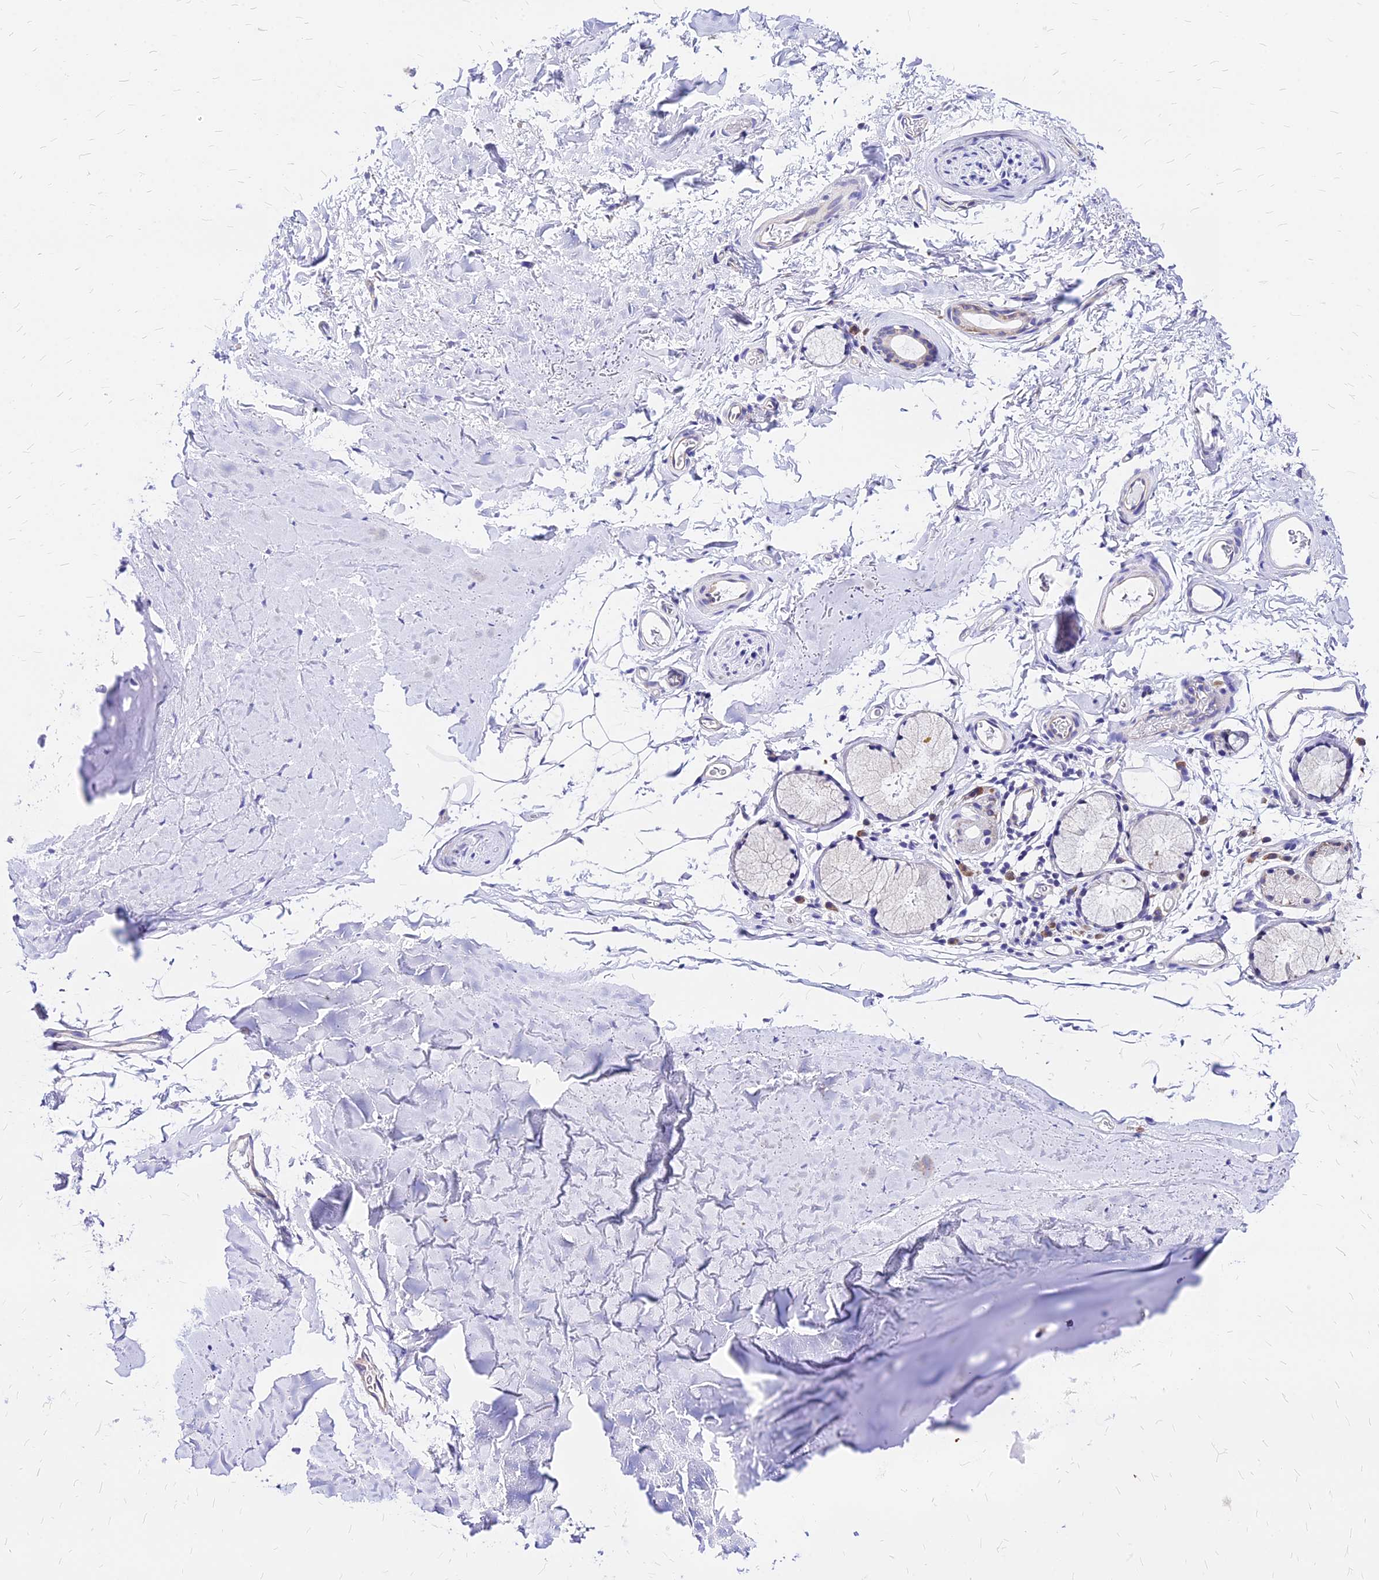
{"staining": {"intensity": "weak", "quantity": "<25%", "location": "cytoplasmic/membranous"}, "tissue": "adipose tissue", "cell_type": "Adipocytes", "image_type": "normal", "snomed": [{"axis": "morphology", "description": "Normal tissue, NOS"}, {"axis": "topography", "description": "Bronchus"}], "caption": "High power microscopy image of an immunohistochemistry (IHC) micrograph of unremarkable adipose tissue, revealing no significant positivity in adipocytes. Nuclei are stained in blue.", "gene": "RPL19", "patient": {"sex": "female", "age": 73}}